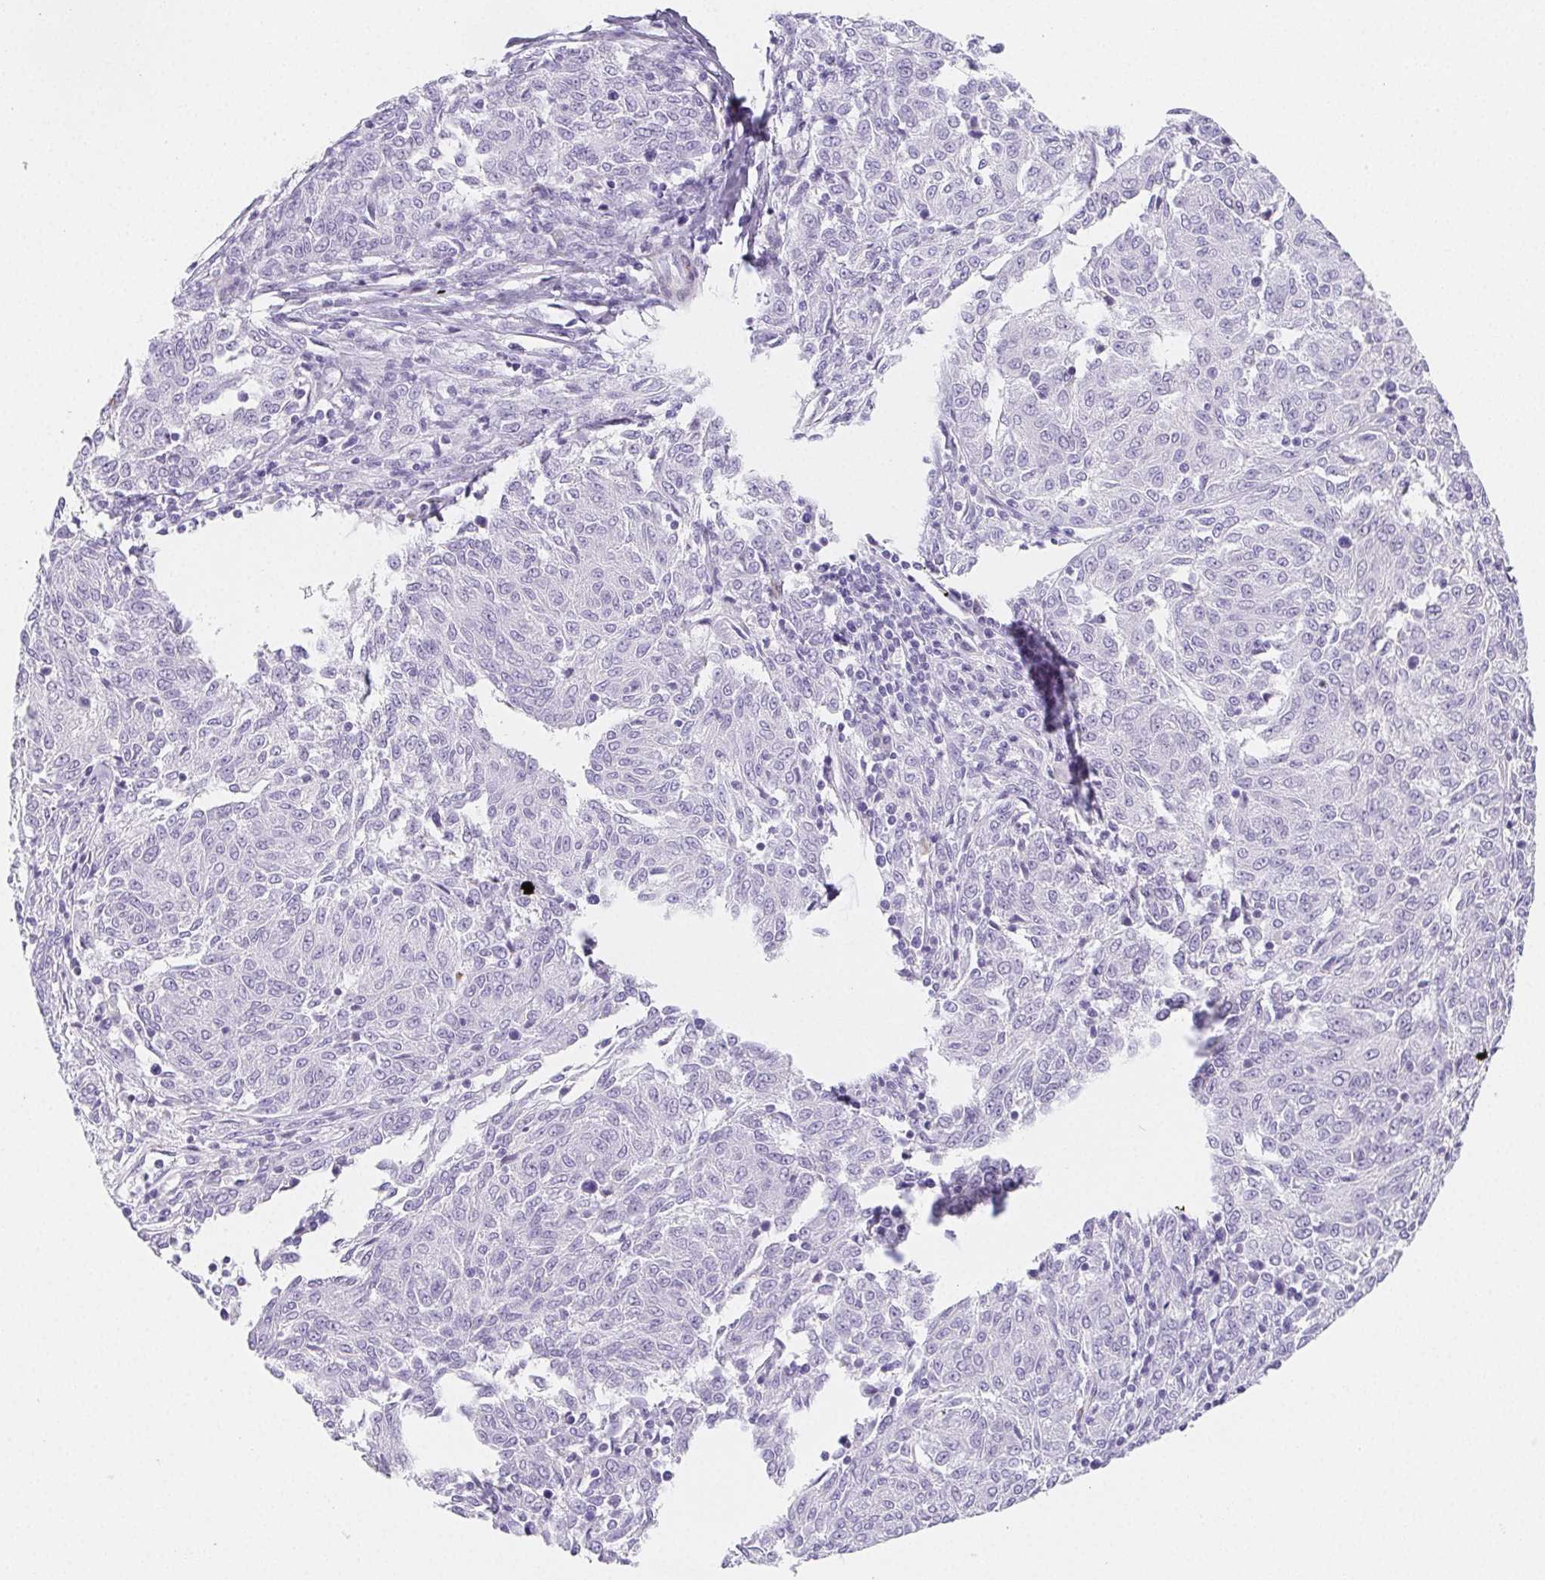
{"staining": {"intensity": "negative", "quantity": "none", "location": "none"}, "tissue": "melanoma", "cell_type": "Tumor cells", "image_type": "cancer", "snomed": [{"axis": "morphology", "description": "Malignant melanoma, NOS"}, {"axis": "topography", "description": "Skin"}], "caption": "Immunohistochemistry image of neoplastic tissue: melanoma stained with DAB (3,3'-diaminobenzidine) shows no significant protein staining in tumor cells.", "gene": "HRC", "patient": {"sex": "female", "age": 72}}